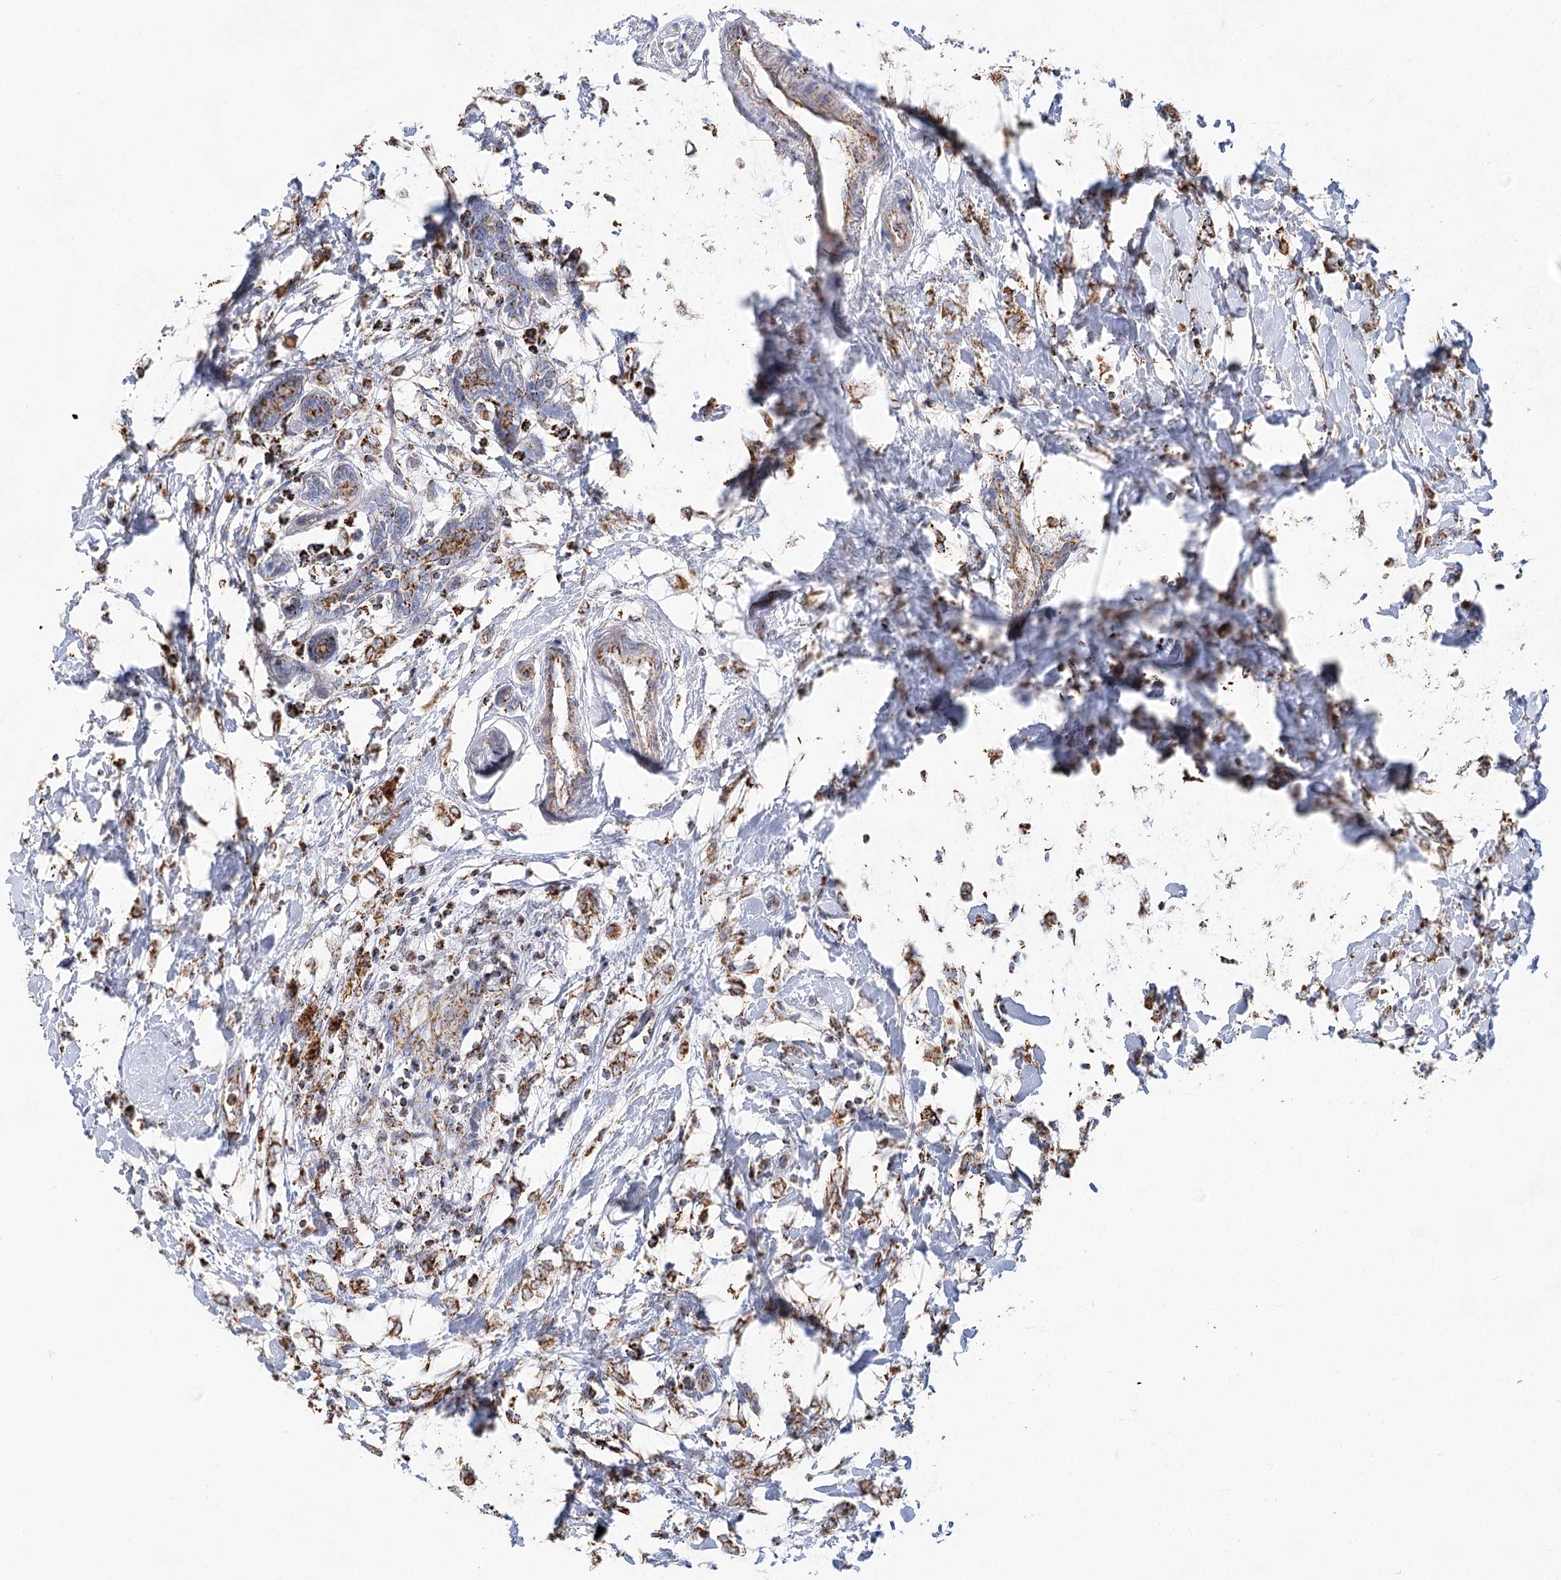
{"staining": {"intensity": "moderate", "quantity": ">75%", "location": "cytoplasmic/membranous"}, "tissue": "breast cancer", "cell_type": "Tumor cells", "image_type": "cancer", "snomed": [{"axis": "morphology", "description": "Normal tissue, NOS"}, {"axis": "morphology", "description": "Lobular carcinoma"}, {"axis": "topography", "description": "Breast"}], "caption": "Brown immunohistochemical staining in breast cancer (lobular carcinoma) exhibits moderate cytoplasmic/membranous positivity in approximately >75% of tumor cells. (DAB IHC with brightfield microscopy, high magnification).", "gene": "NADK2", "patient": {"sex": "female", "age": 47}}